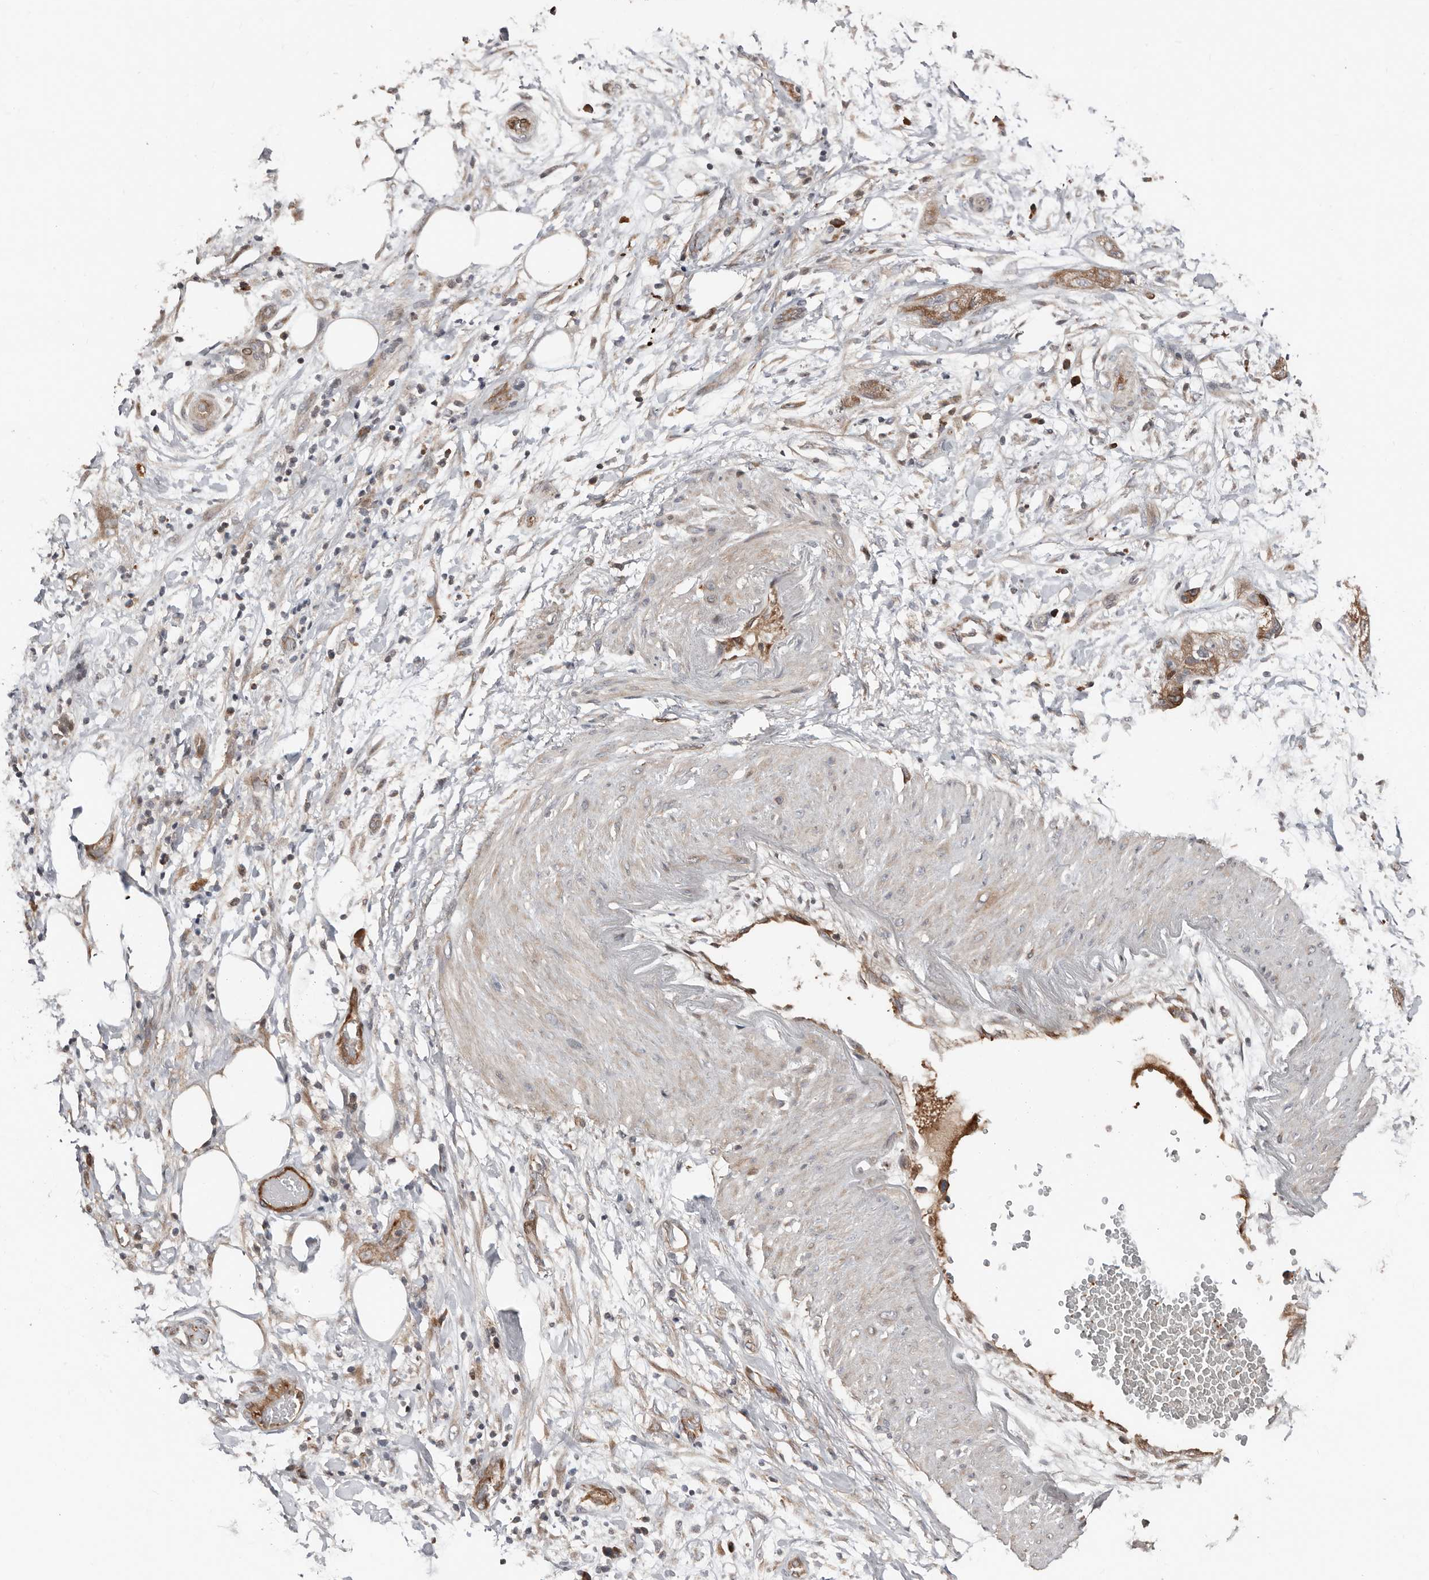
{"staining": {"intensity": "moderate", "quantity": ">75%", "location": "cytoplasmic/membranous"}, "tissue": "pancreatic cancer", "cell_type": "Tumor cells", "image_type": "cancer", "snomed": [{"axis": "morphology", "description": "Adenocarcinoma, NOS"}, {"axis": "topography", "description": "Pancreas"}], "caption": "Adenocarcinoma (pancreatic) stained with DAB (3,3'-diaminobenzidine) immunohistochemistry reveals medium levels of moderate cytoplasmic/membranous expression in approximately >75% of tumor cells.", "gene": "SMYD4", "patient": {"sex": "female", "age": 78}}